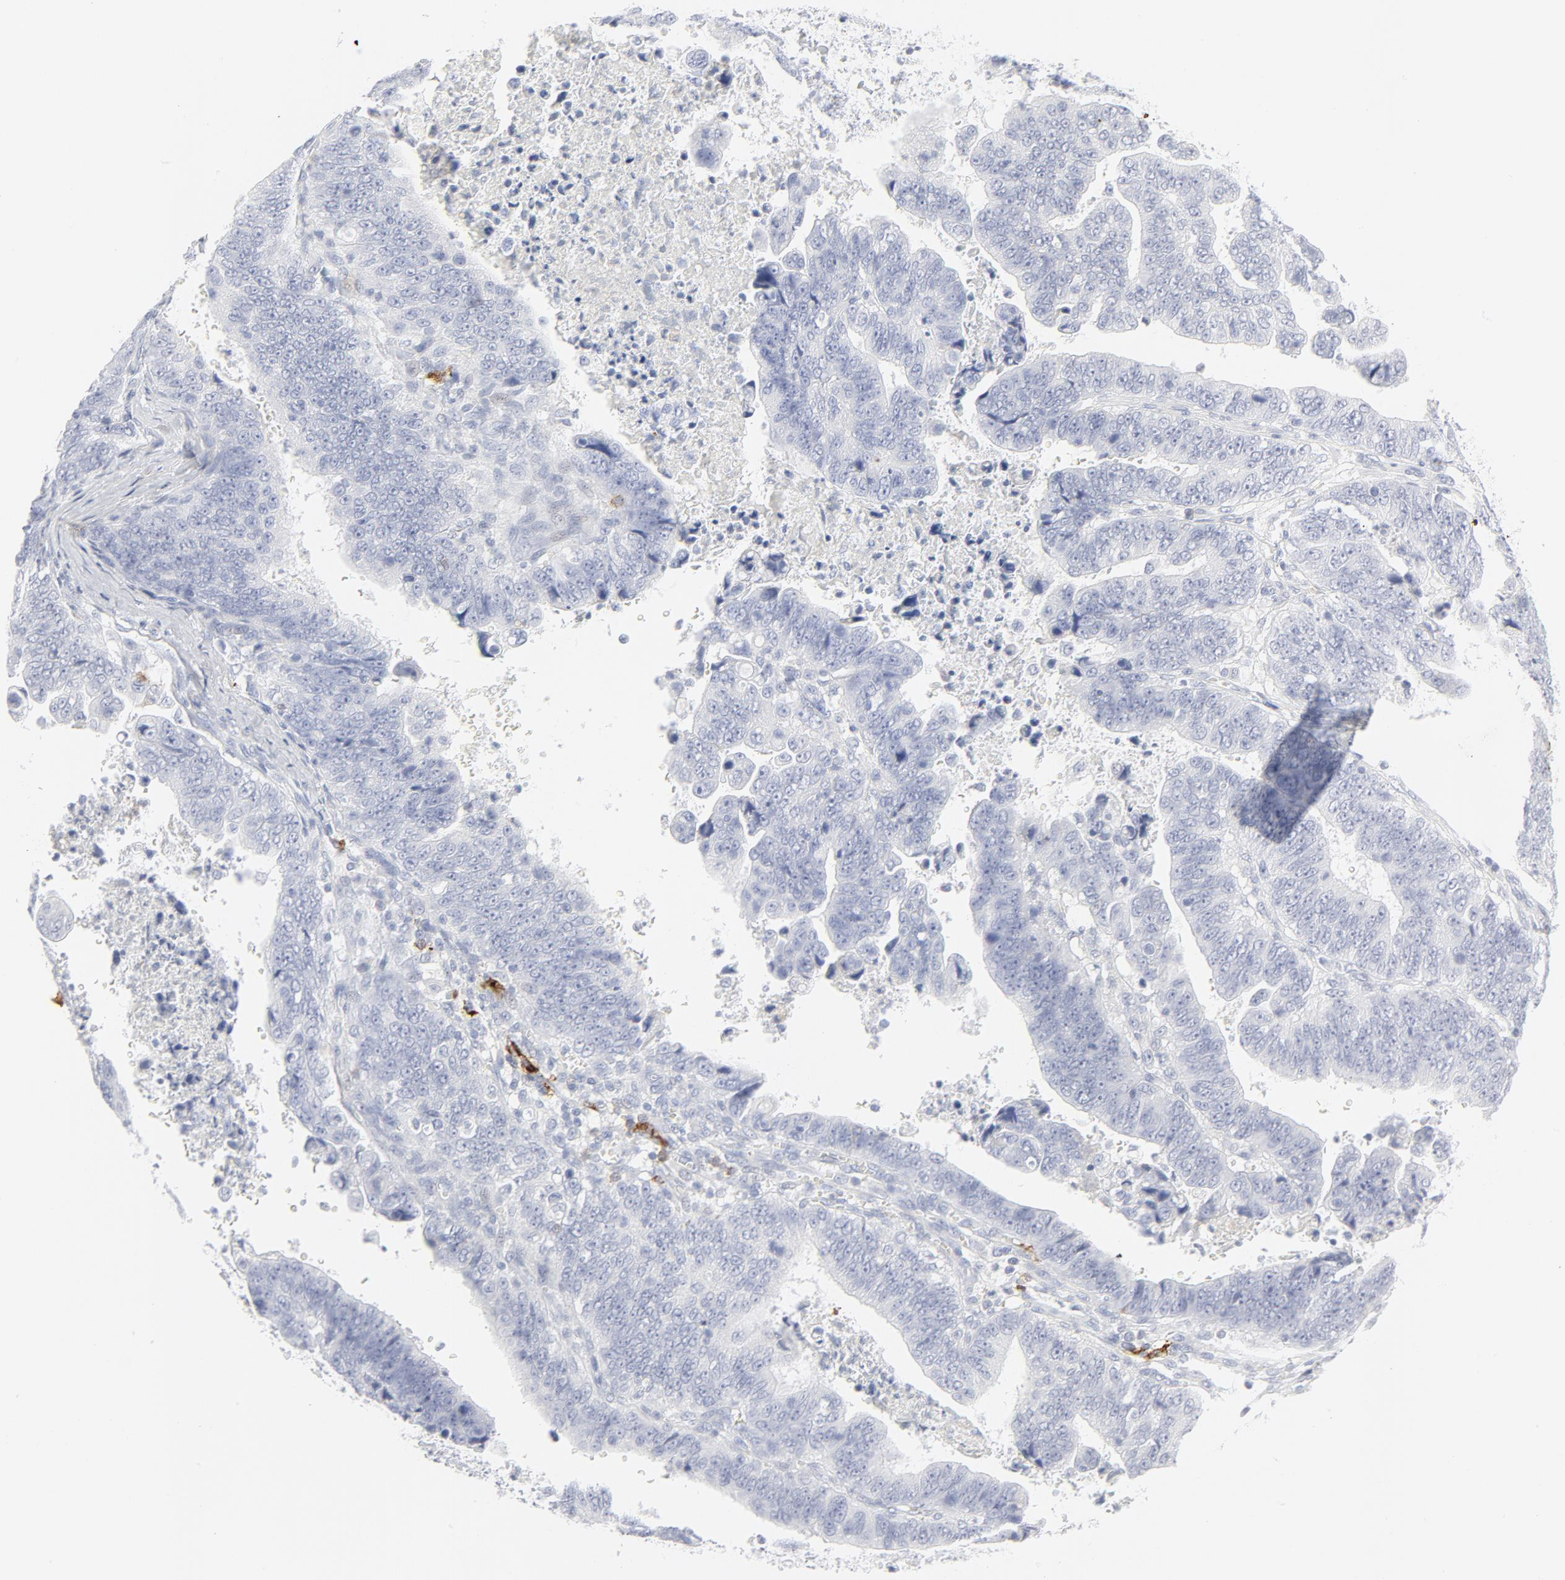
{"staining": {"intensity": "negative", "quantity": "none", "location": "none"}, "tissue": "stomach cancer", "cell_type": "Tumor cells", "image_type": "cancer", "snomed": [{"axis": "morphology", "description": "Adenocarcinoma, NOS"}, {"axis": "topography", "description": "Stomach, upper"}], "caption": "There is no significant staining in tumor cells of stomach cancer (adenocarcinoma). (Brightfield microscopy of DAB immunohistochemistry at high magnification).", "gene": "CCR7", "patient": {"sex": "female", "age": 50}}